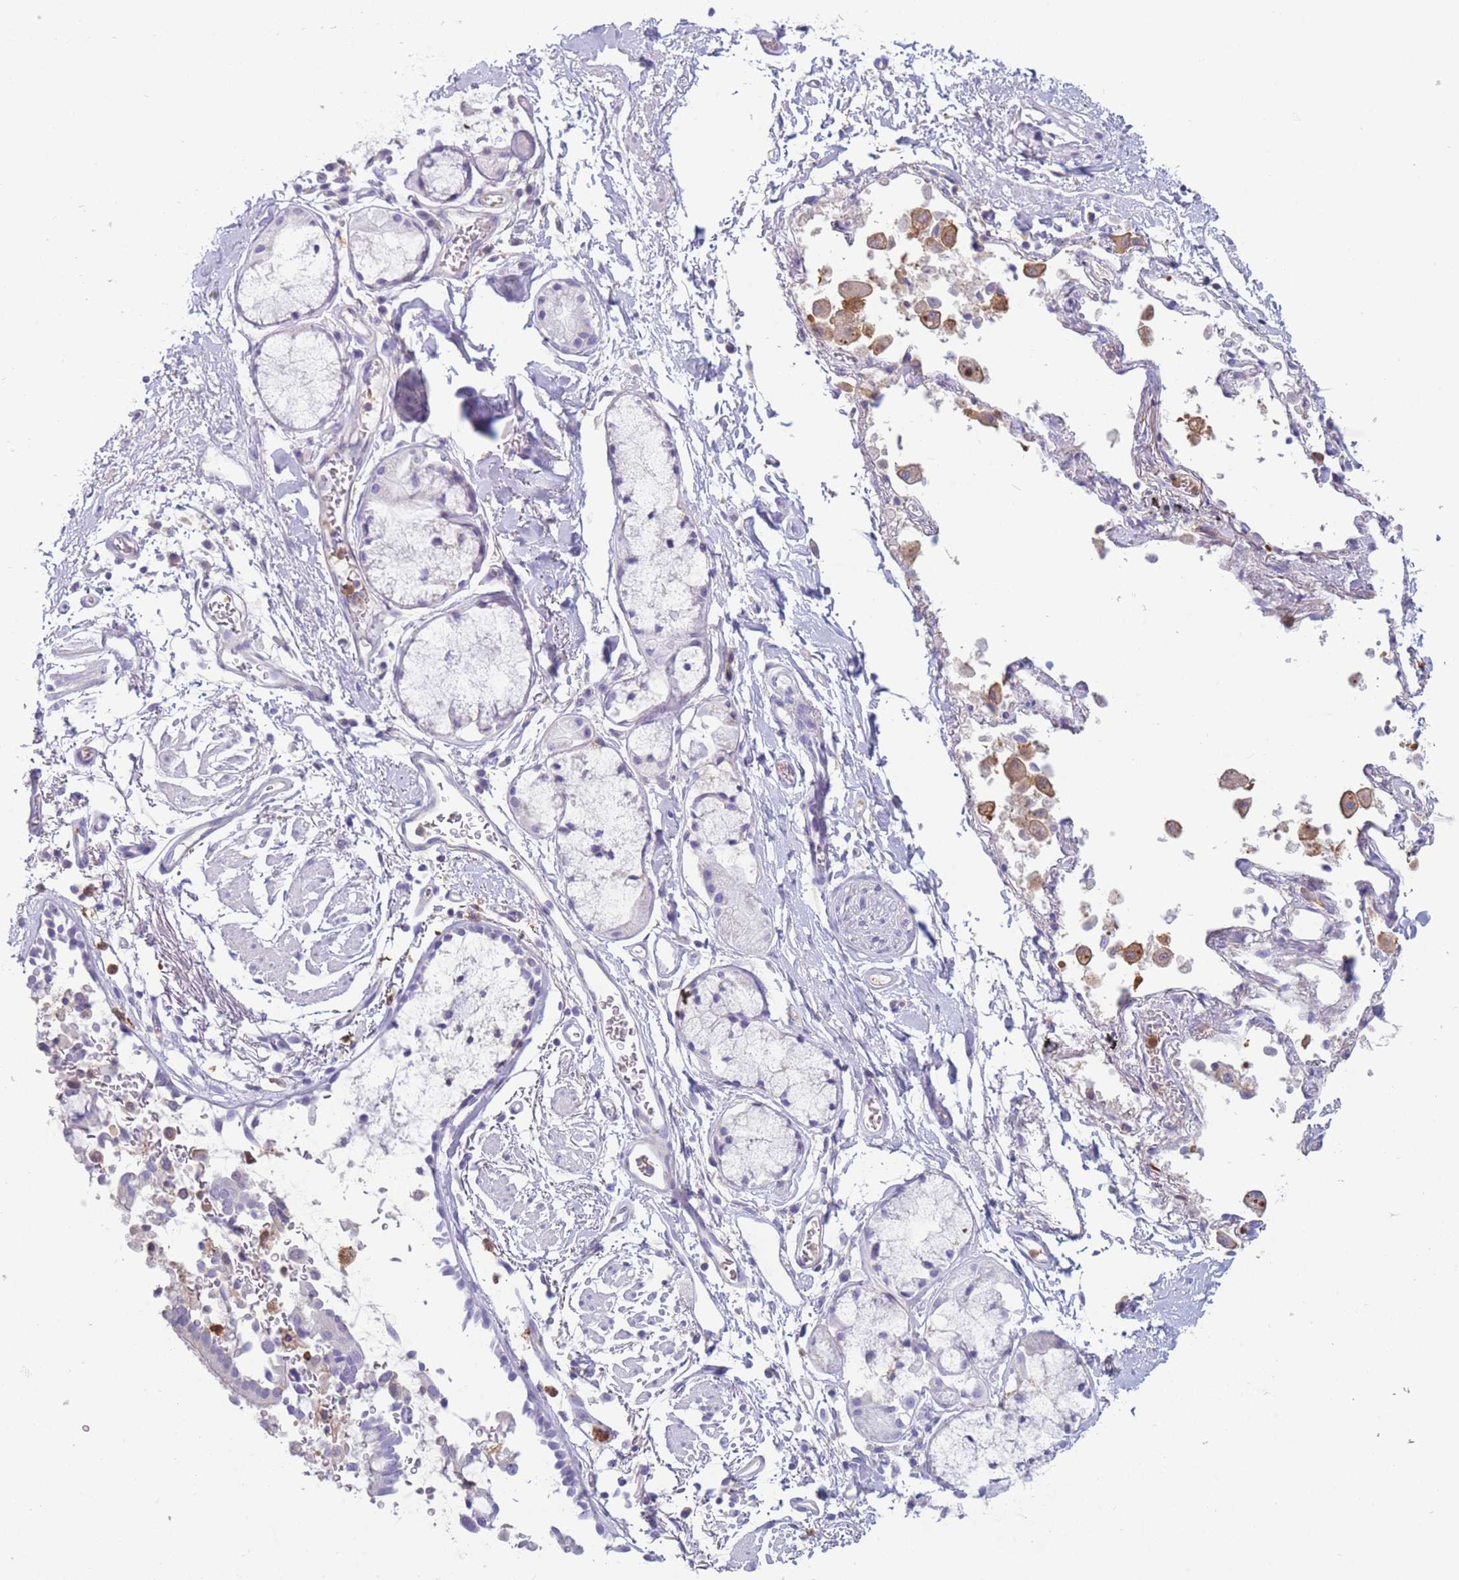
{"staining": {"intensity": "negative", "quantity": "none", "location": "none"}, "tissue": "adipose tissue", "cell_type": "Adipocytes", "image_type": "normal", "snomed": [{"axis": "morphology", "description": "Normal tissue, NOS"}, {"axis": "topography", "description": "Cartilage tissue"}], "caption": "High power microscopy micrograph of an immunohistochemistry micrograph of normal adipose tissue, revealing no significant staining in adipocytes.", "gene": "ST3GAL4", "patient": {"sex": "male", "age": 73}}